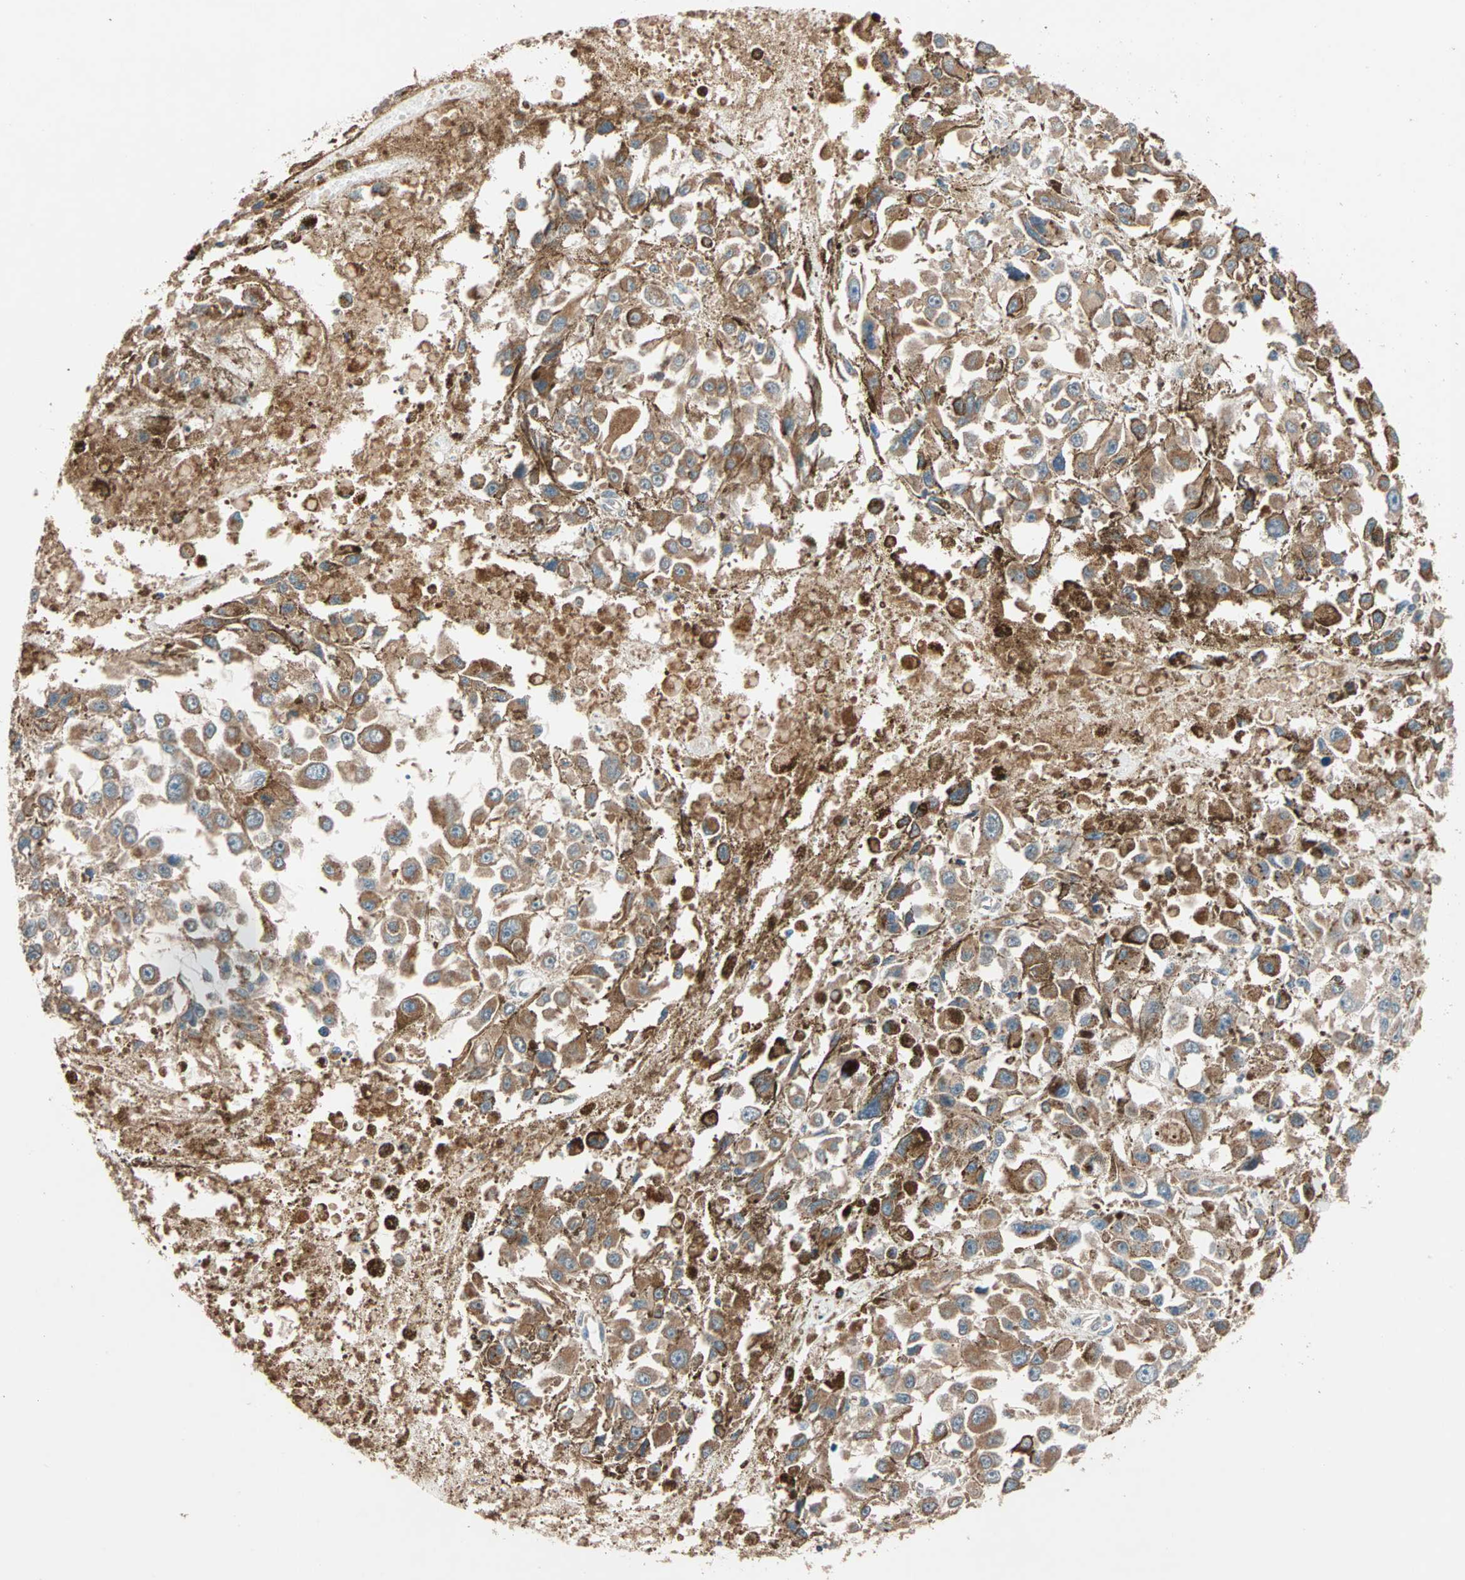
{"staining": {"intensity": "moderate", "quantity": ">75%", "location": "cytoplasmic/membranous"}, "tissue": "melanoma", "cell_type": "Tumor cells", "image_type": "cancer", "snomed": [{"axis": "morphology", "description": "Malignant melanoma, Metastatic site"}, {"axis": "topography", "description": "Lymph node"}], "caption": "Protein expression by immunohistochemistry (IHC) demonstrates moderate cytoplasmic/membranous staining in about >75% of tumor cells in melanoma. (IHC, brightfield microscopy, high magnification).", "gene": "HECW1", "patient": {"sex": "male", "age": 59}}